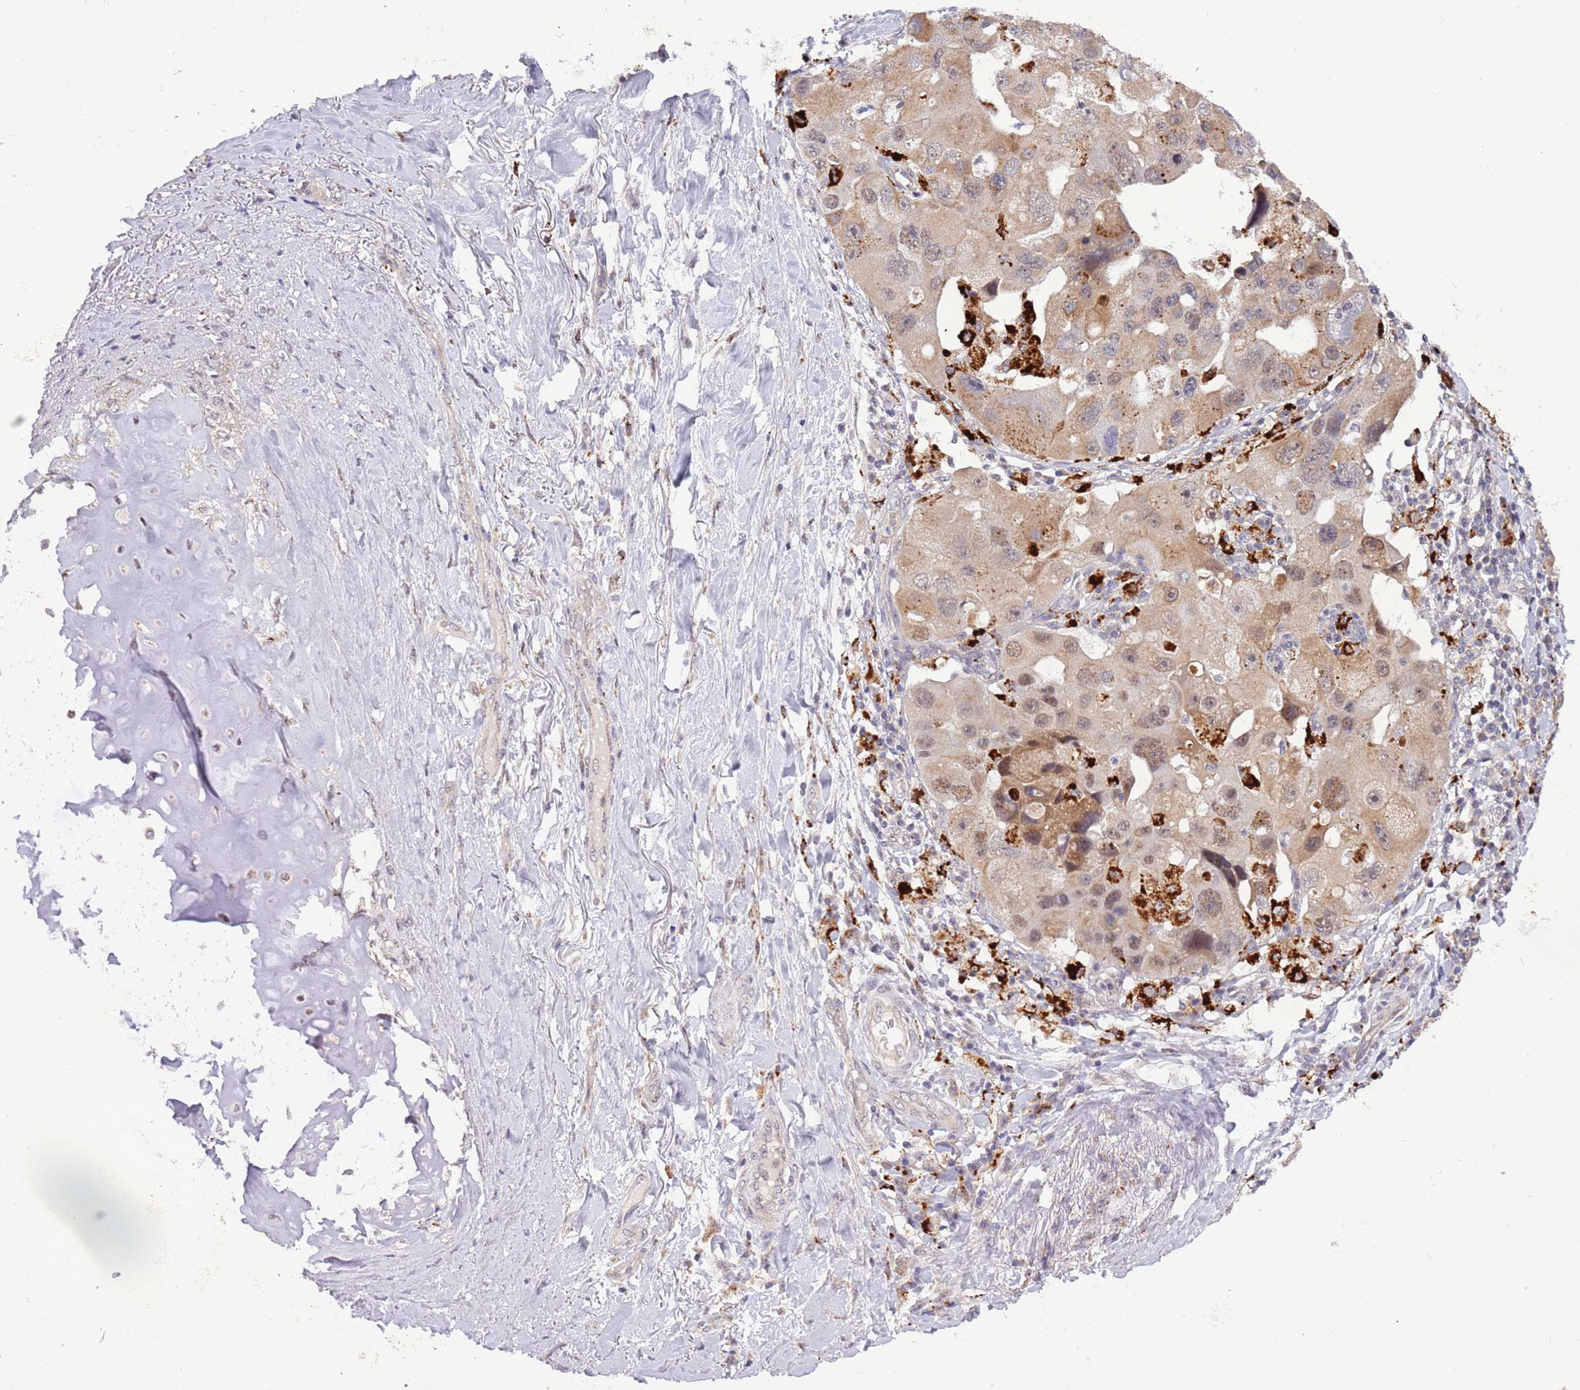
{"staining": {"intensity": "moderate", "quantity": ">75%", "location": "cytoplasmic/membranous,nuclear"}, "tissue": "lung cancer", "cell_type": "Tumor cells", "image_type": "cancer", "snomed": [{"axis": "morphology", "description": "Adenocarcinoma, NOS"}, {"axis": "topography", "description": "Lung"}], "caption": "An immunohistochemistry micrograph of tumor tissue is shown. Protein staining in brown highlights moderate cytoplasmic/membranous and nuclear positivity in lung cancer within tumor cells.", "gene": "TRIM27", "patient": {"sex": "female", "age": 54}}